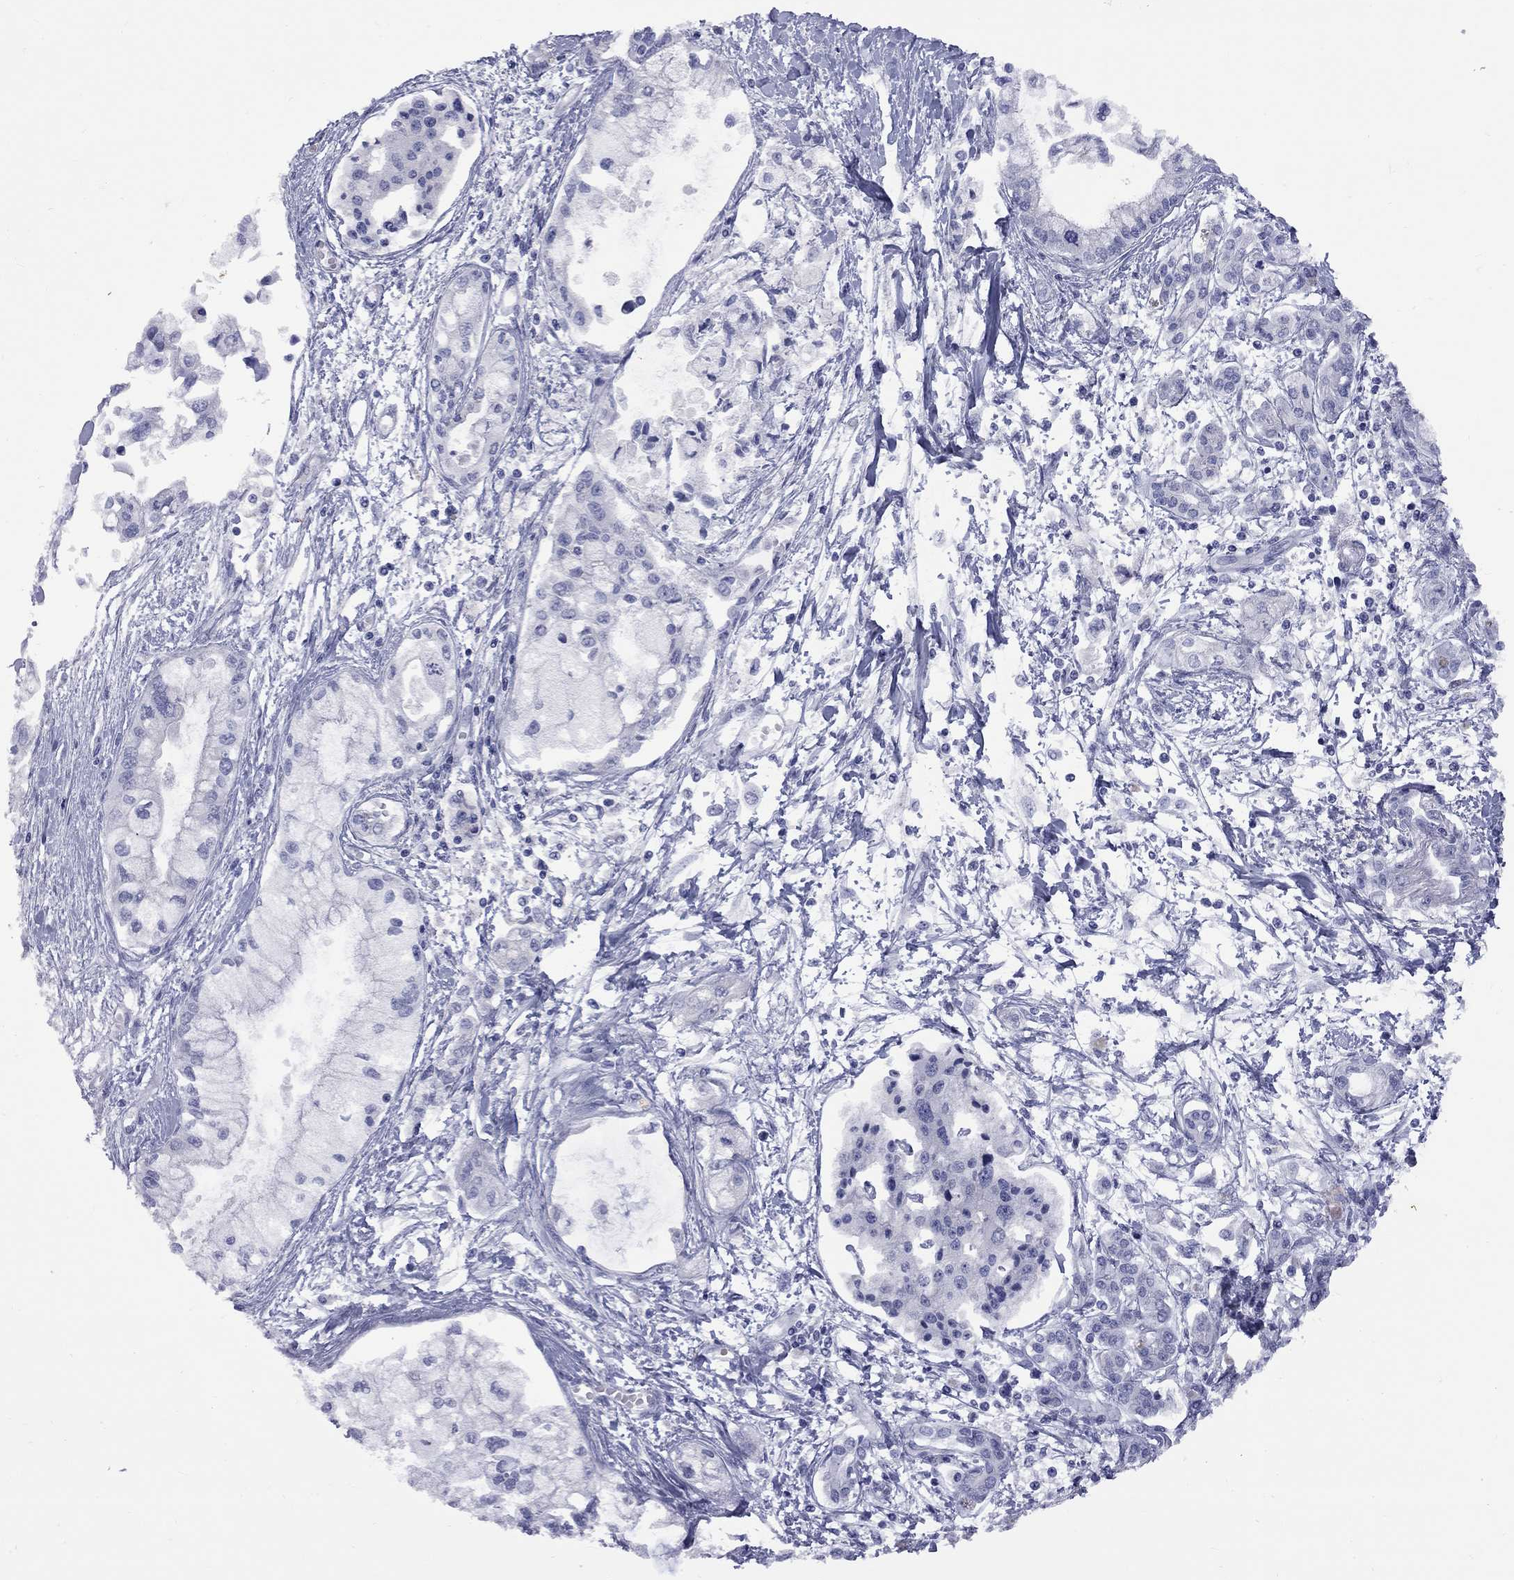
{"staining": {"intensity": "negative", "quantity": "none", "location": "none"}, "tissue": "pancreatic cancer", "cell_type": "Tumor cells", "image_type": "cancer", "snomed": [{"axis": "morphology", "description": "Adenocarcinoma, NOS"}, {"axis": "topography", "description": "Pancreas"}], "caption": "Immunohistochemical staining of human pancreatic adenocarcinoma shows no significant staining in tumor cells. (Brightfield microscopy of DAB (3,3'-diaminobenzidine) immunohistochemistry (IHC) at high magnification).", "gene": "ABCB4", "patient": {"sex": "male", "age": 54}}